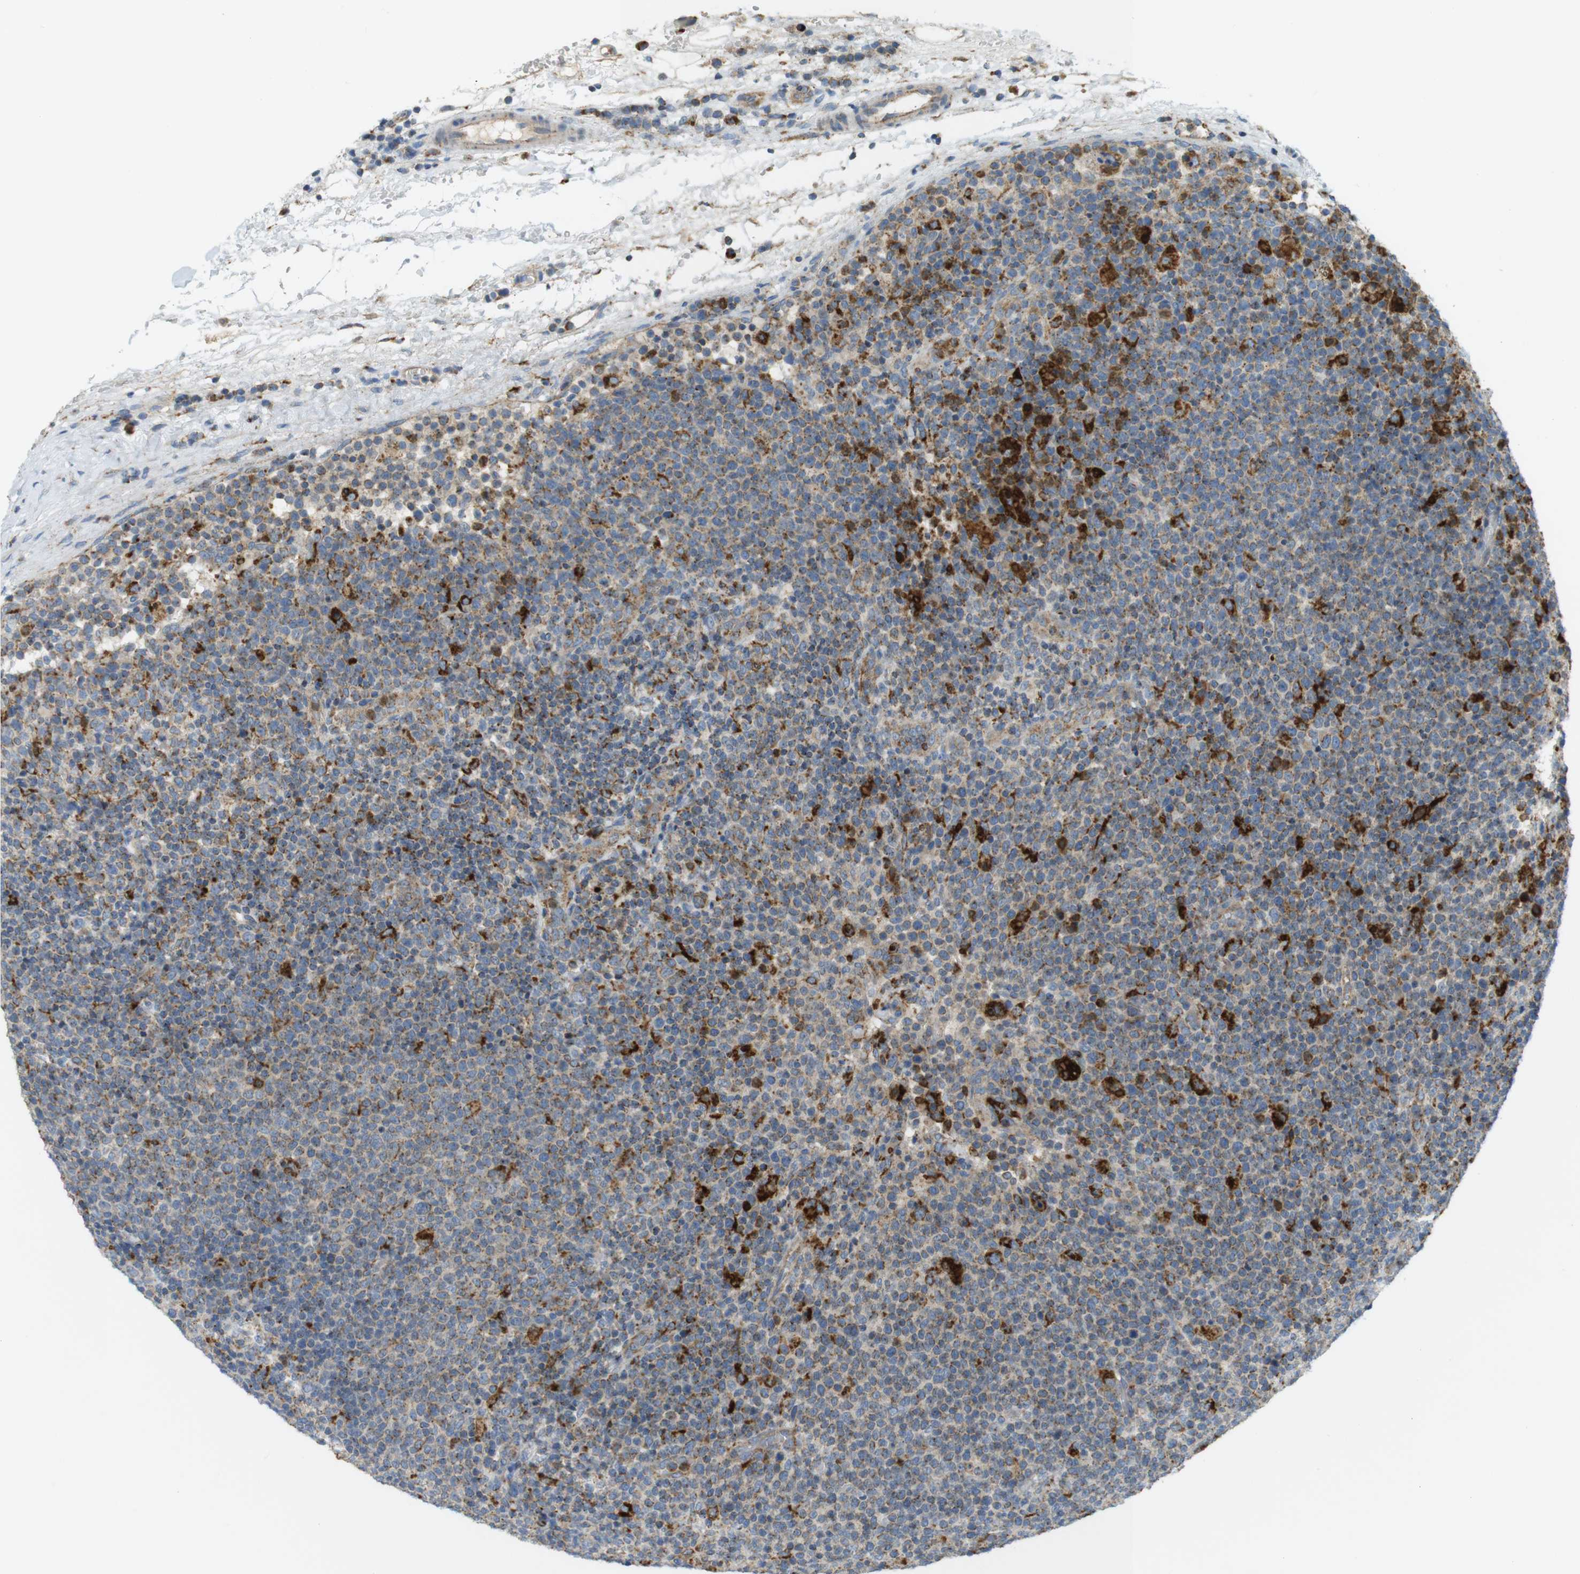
{"staining": {"intensity": "strong", "quantity": "<25%", "location": "cytoplasmic/membranous"}, "tissue": "lymphoma", "cell_type": "Tumor cells", "image_type": "cancer", "snomed": [{"axis": "morphology", "description": "Malignant lymphoma, non-Hodgkin's type, High grade"}, {"axis": "topography", "description": "Lymph node"}], "caption": "Human lymphoma stained for a protein (brown) reveals strong cytoplasmic/membranous positive positivity in approximately <25% of tumor cells.", "gene": "LAMP1", "patient": {"sex": "male", "age": 61}}